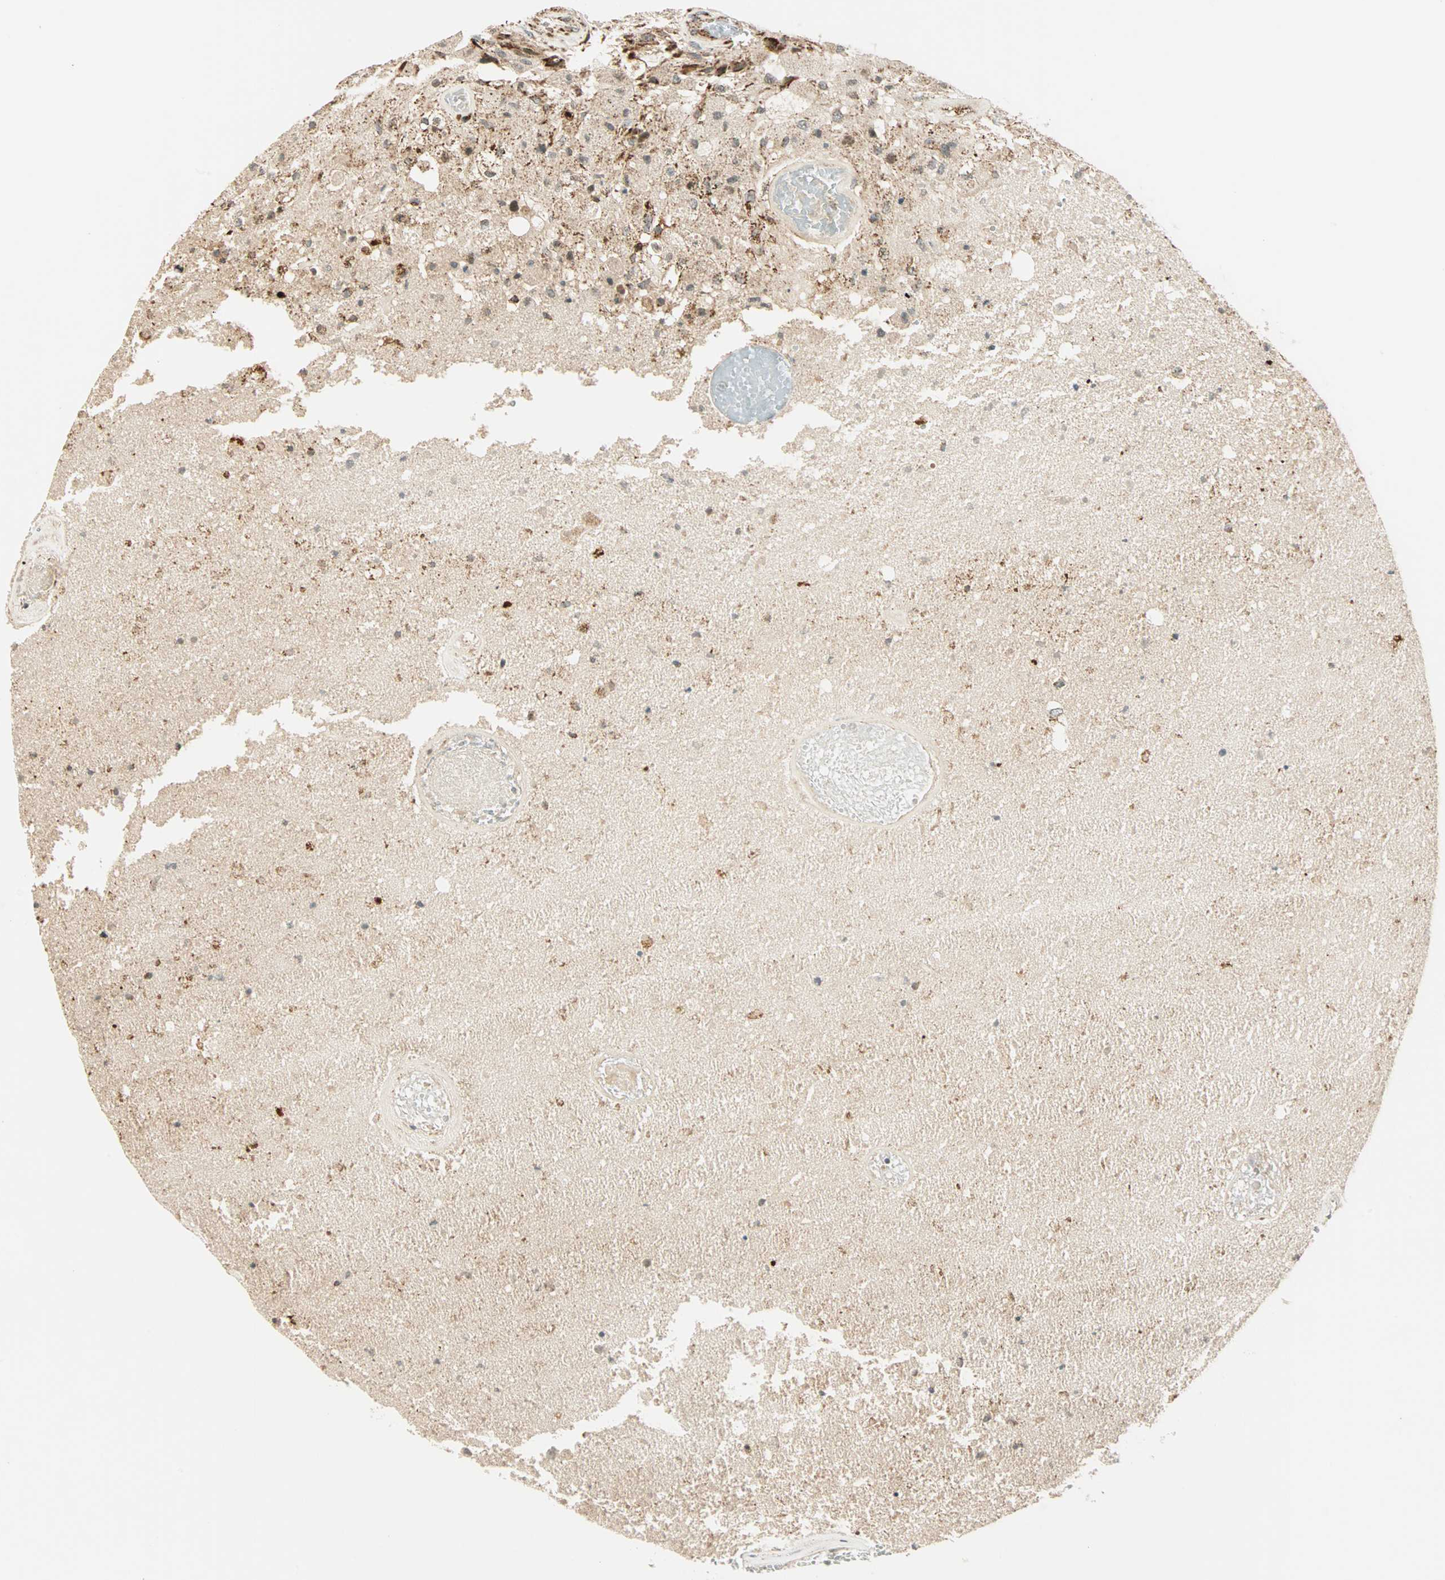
{"staining": {"intensity": "weak", "quantity": "<25%", "location": "cytoplasmic/membranous"}, "tissue": "glioma", "cell_type": "Tumor cells", "image_type": "cancer", "snomed": [{"axis": "morphology", "description": "Normal tissue, NOS"}, {"axis": "morphology", "description": "Glioma, malignant, High grade"}, {"axis": "topography", "description": "Cerebral cortex"}], "caption": "DAB immunohistochemical staining of malignant glioma (high-grade) exhibits no significant expression in tumor cells.", "gene": "SPRY4", "patient": {"sex": "male", "age": 77}}